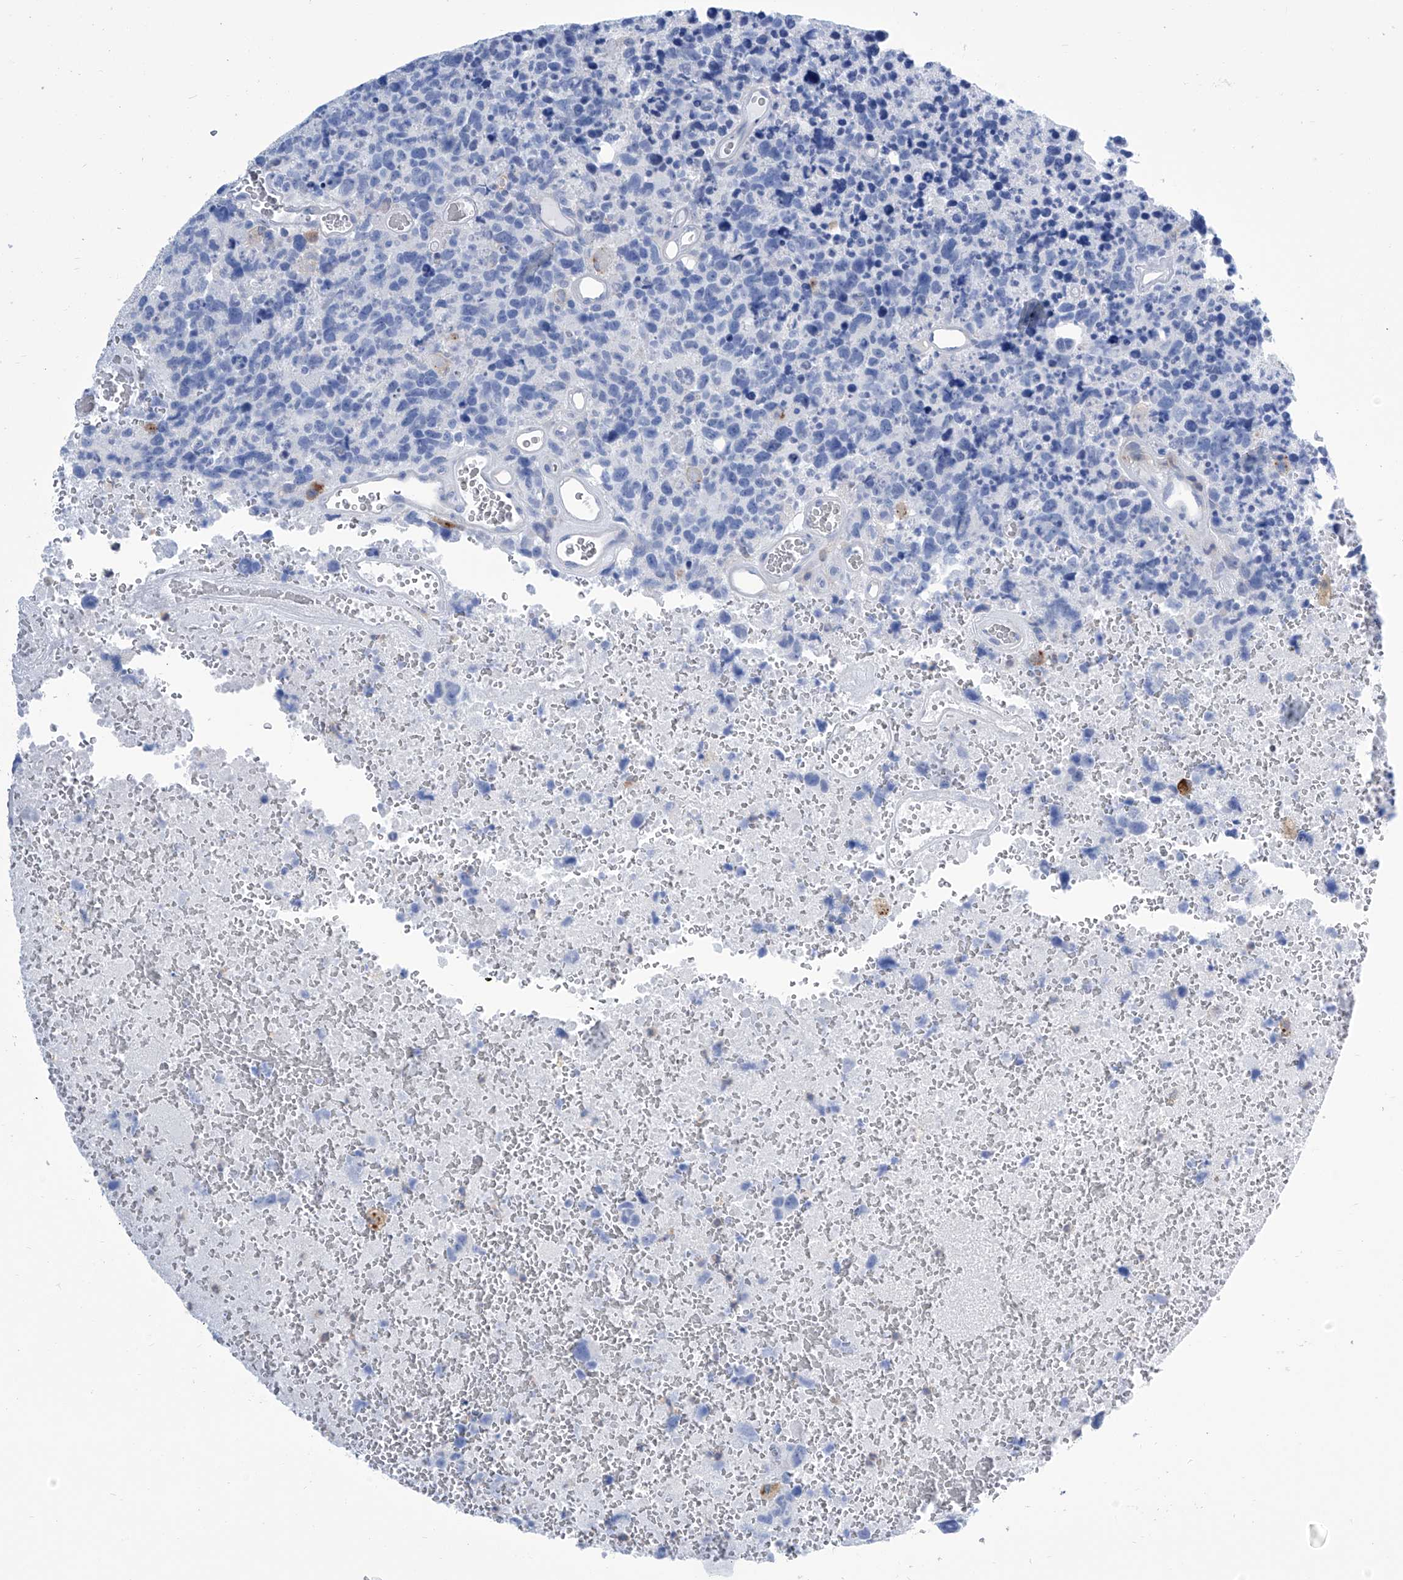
{"staining": {"intensity": "negative", "quantity": "none", "location": "none"}, "tissue": "glioma", "cell_type": "Tumor cells", "image_type": "cancer", "snomed": [{"axis": "morphology", "description": "Glioma, malignant, High grade"}, {"axis": "topography", "description": "Brain"}], "caption": "Immunohistochemistry of human glioma shows no positivity in tumor cells.", "gene": "IMPA2", "patient": {"sex": "male", "age": 69}}